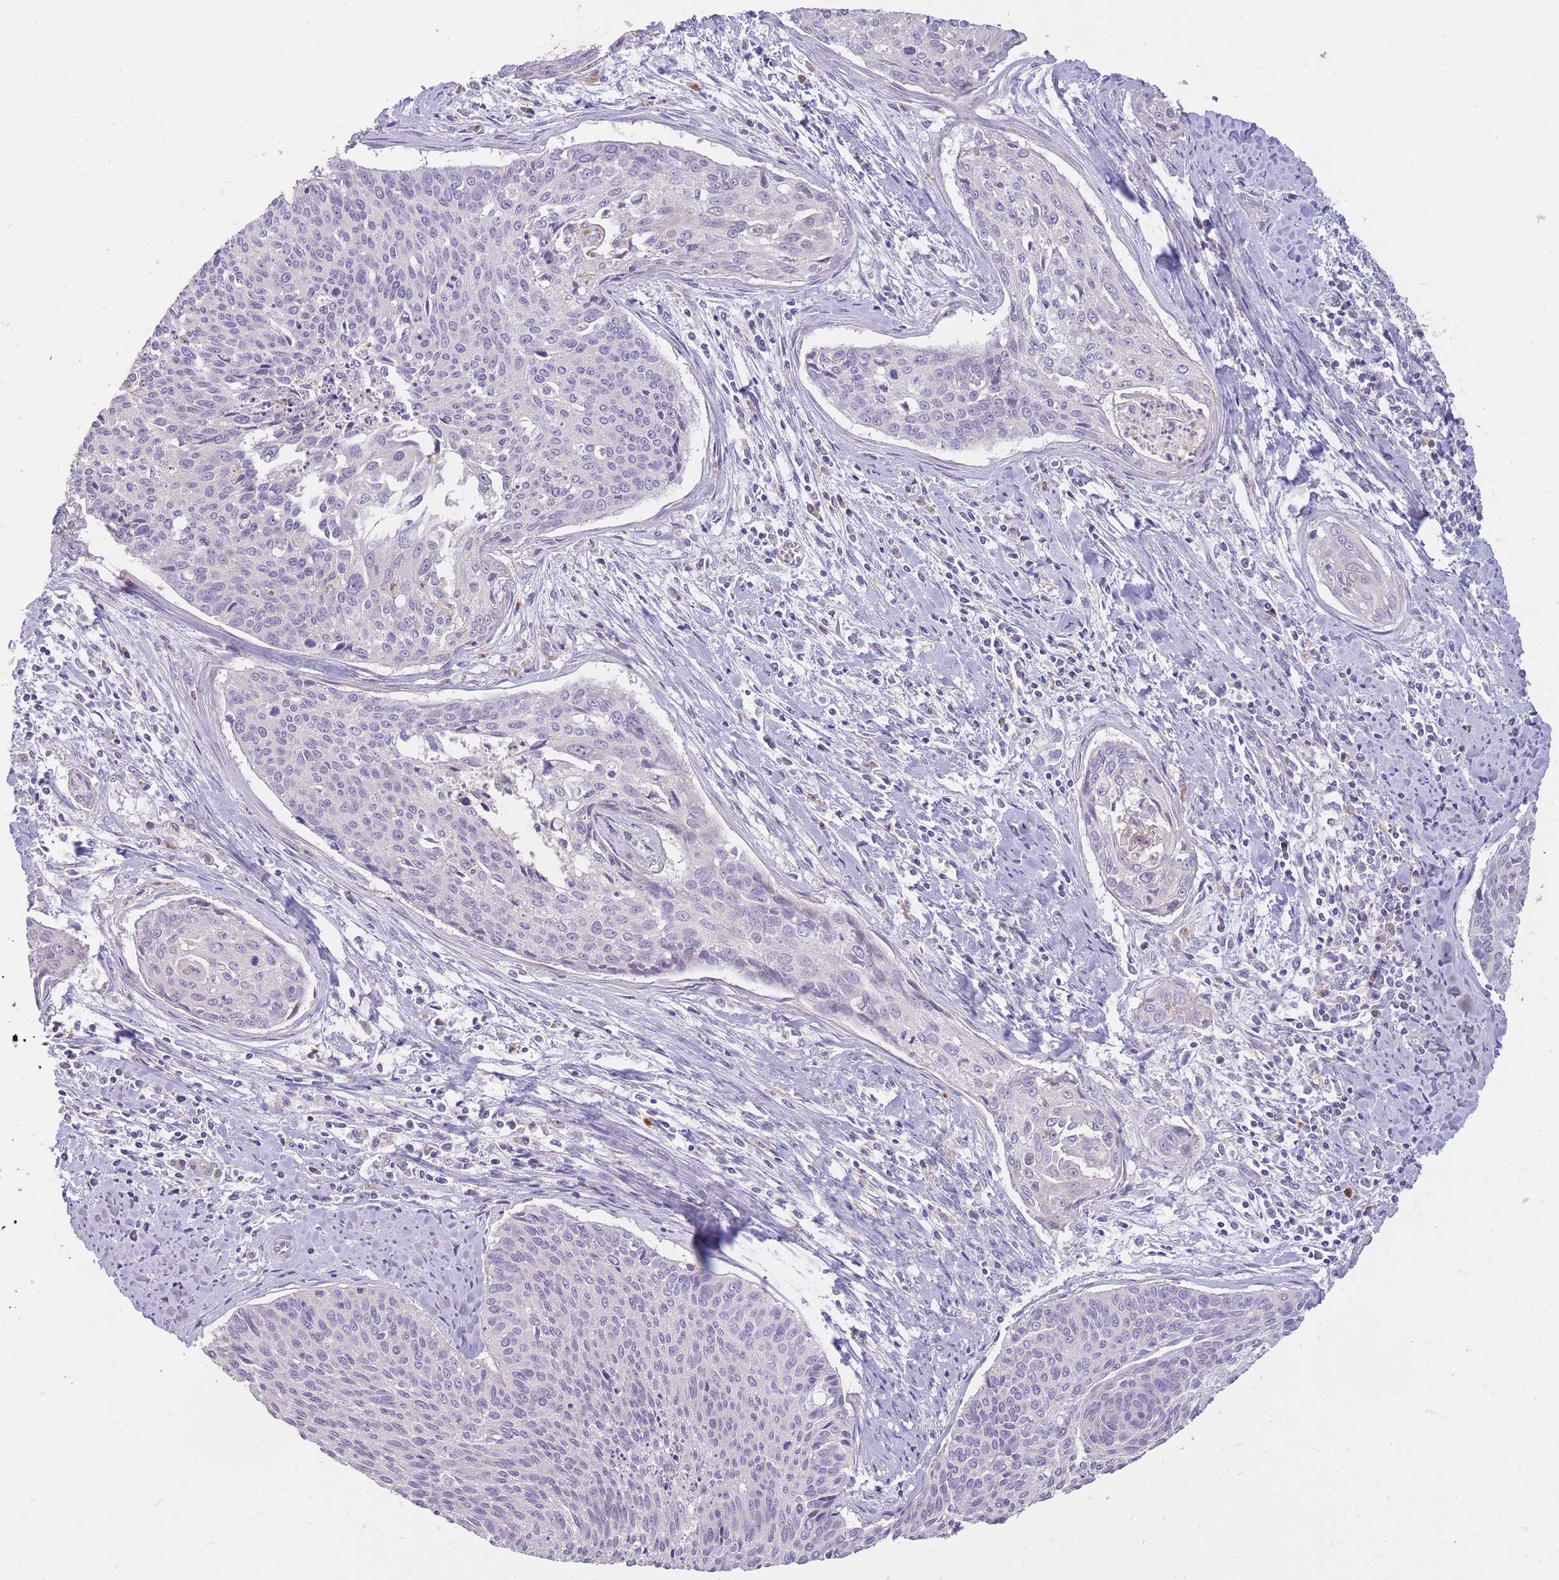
{"staining": {"intensity": "negative", "quantity": "none", "location": "none"}, "tissue": "cervical cancer", "cell_type": "Tumor cells", "image_type": "cancer", "snomed": [{"axis": "morphology", "description": "Squamous cell carcinoma, NOS"}, {"axis": "topography", "description": "Cervix"}], "caption": "Immunohistochemical staining of human squamous cell carcinoma (cervical) reveals no significant expression in tumor cells.", "gene": "FRG2C", "patient": {"sex": "female", "age": 55}}